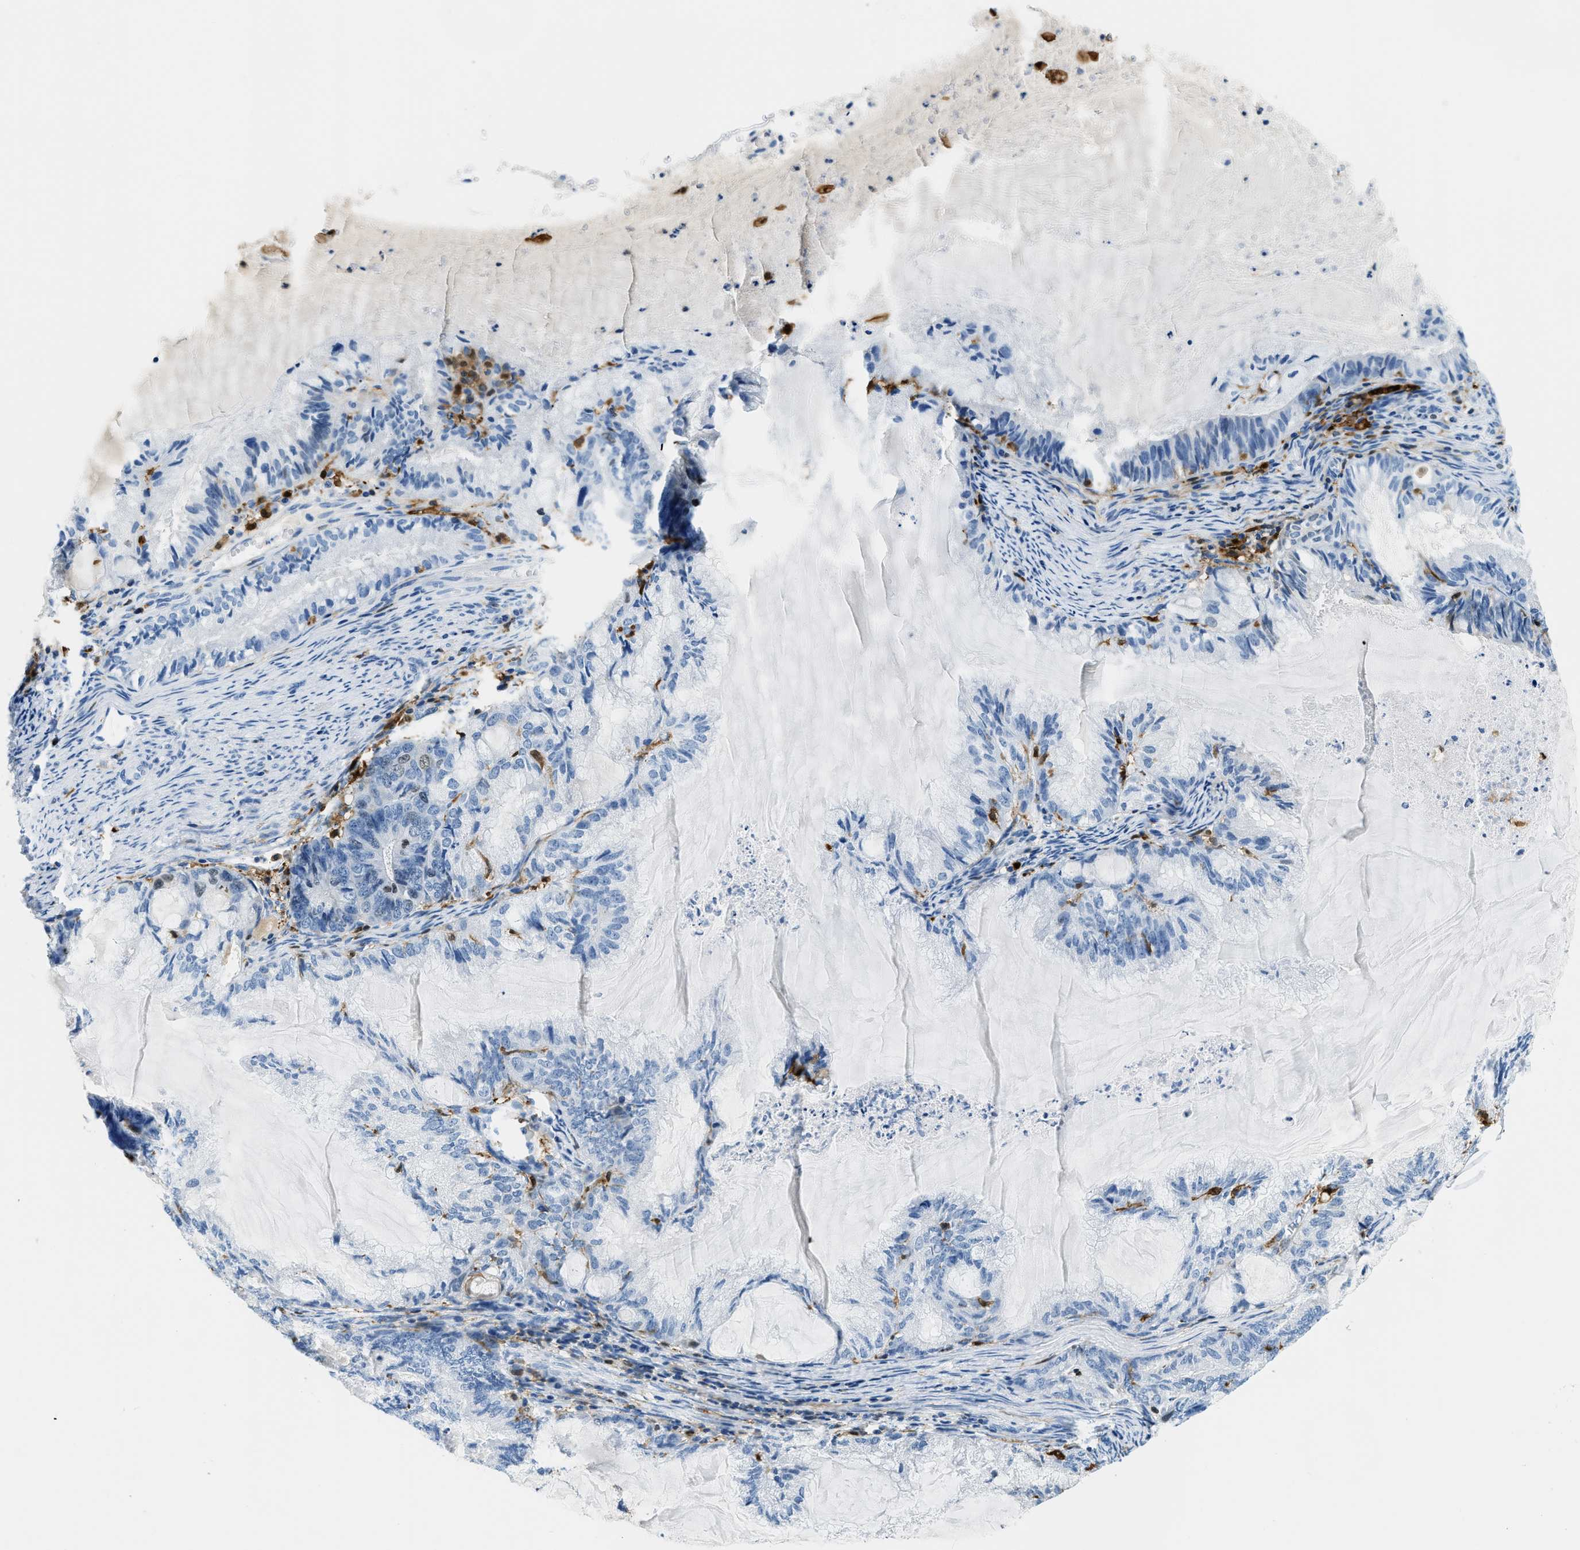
{"staining": {"intensity": "negative", "quantity": "none", "location": "none"}, "tissue": "endometrial cancer", "cell_type": "Tumor cells", "image_type": "cancer", "snomed": [{"axis": "morphology", "description": "Adenocarcinoma, NOS"}, {"axis": "topography", "description": "Endometrium"}], "caption": "The photomicrograph shows no significant staining in tumor cells of adenocarcinoma (endometrial).", "gene": "CAPG", "patient": {"sex": "female", "age": 86}}